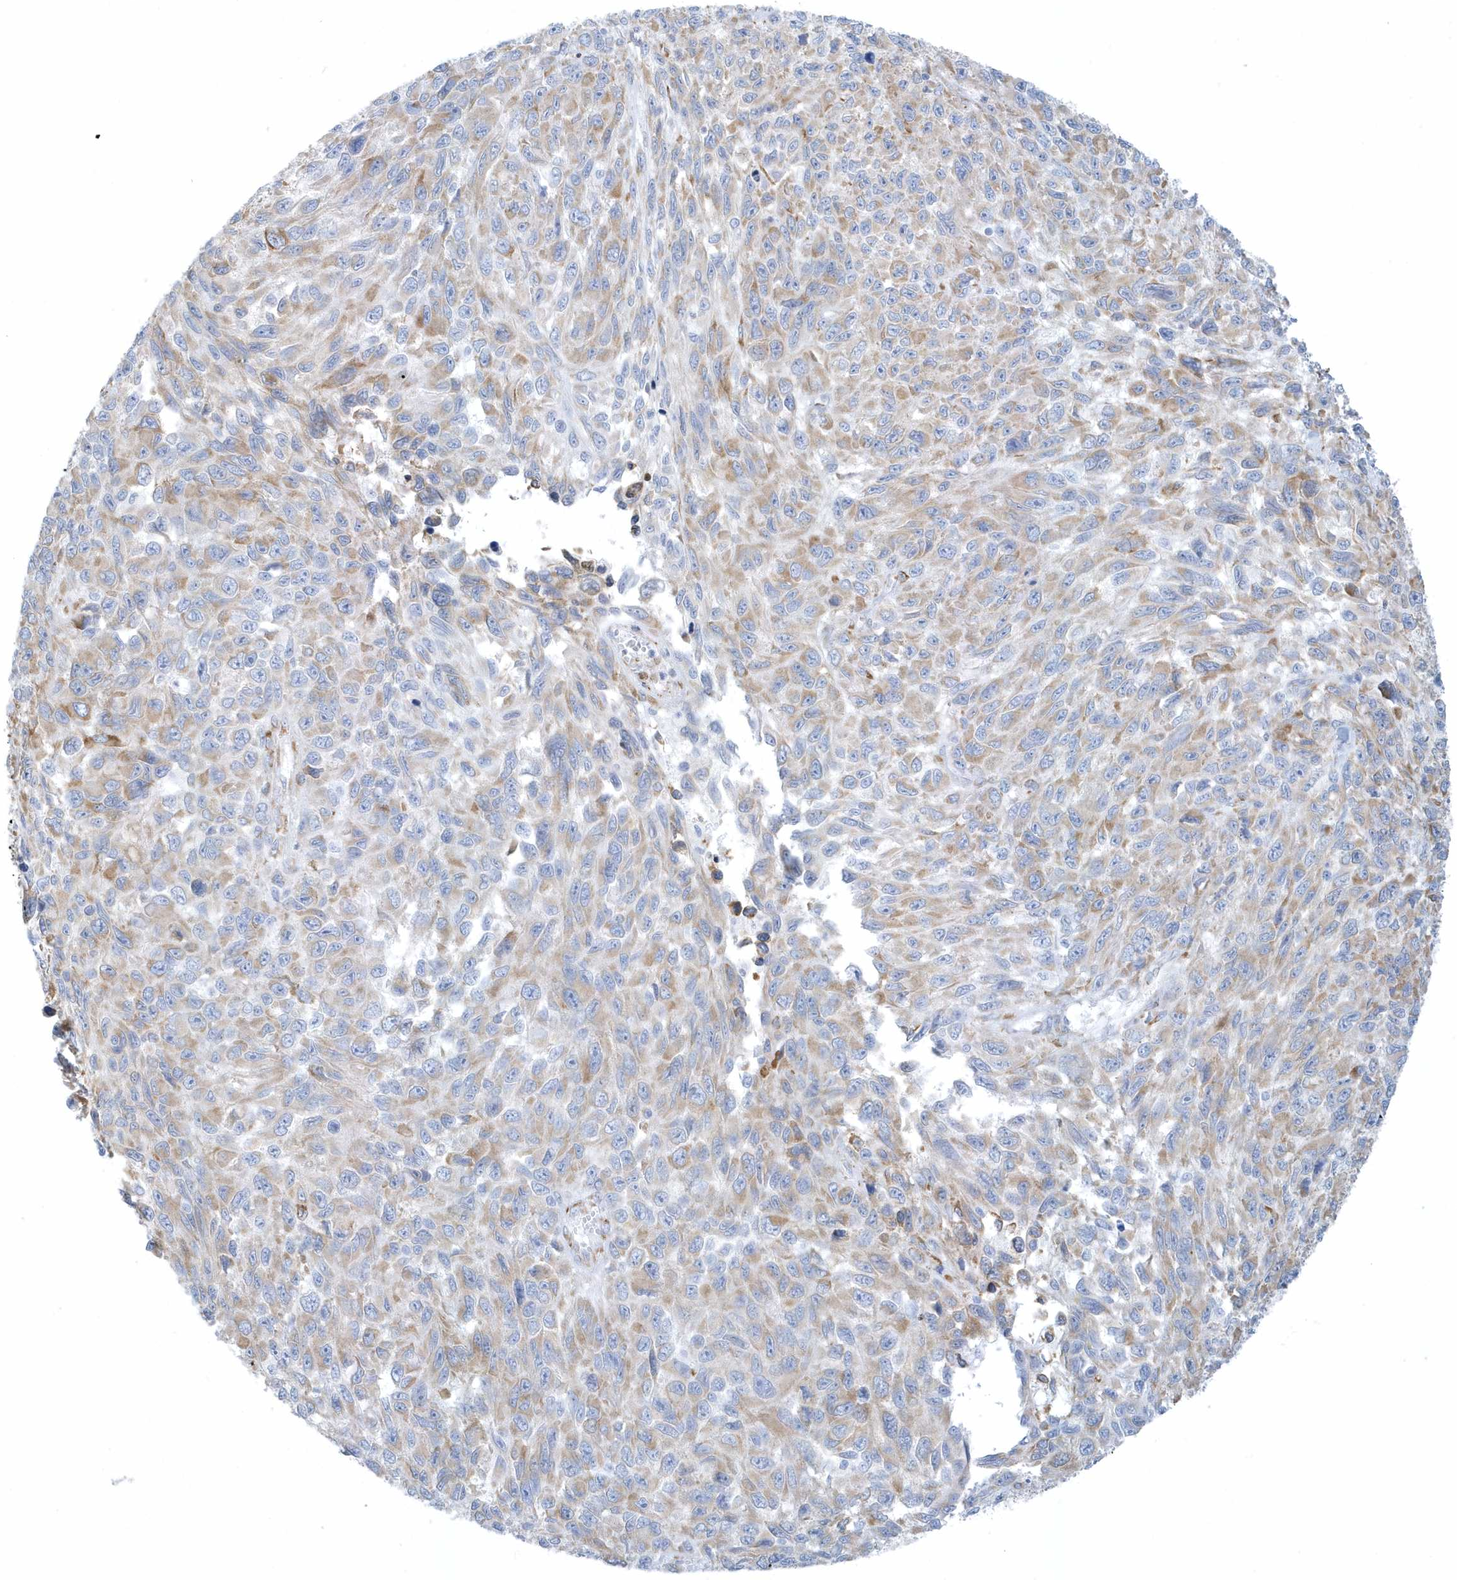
{"staining": {"intensity": "moderate", "quantity": ">75%", "location": "cytoplasmic/membranous"}, "tissue": "melanoma", "cell_type": "Tumor cells", "image_type": "cancer", "snomed": [{"axis": "morphology", "description": "Malignant melanoma, NOS"}, {"axis": "topography", "description": "Skin"}], "caption": "Melanoma tissue exhibits moderate cytoplasmic/membranous staining in approximately >75% of tumor cells, visualized by immunohistochemistry. (Brightfield microscopy of DAB IHC at high magnification).", "gene": "DCAF1", "patient": {"sex": "female", "age": 96}}